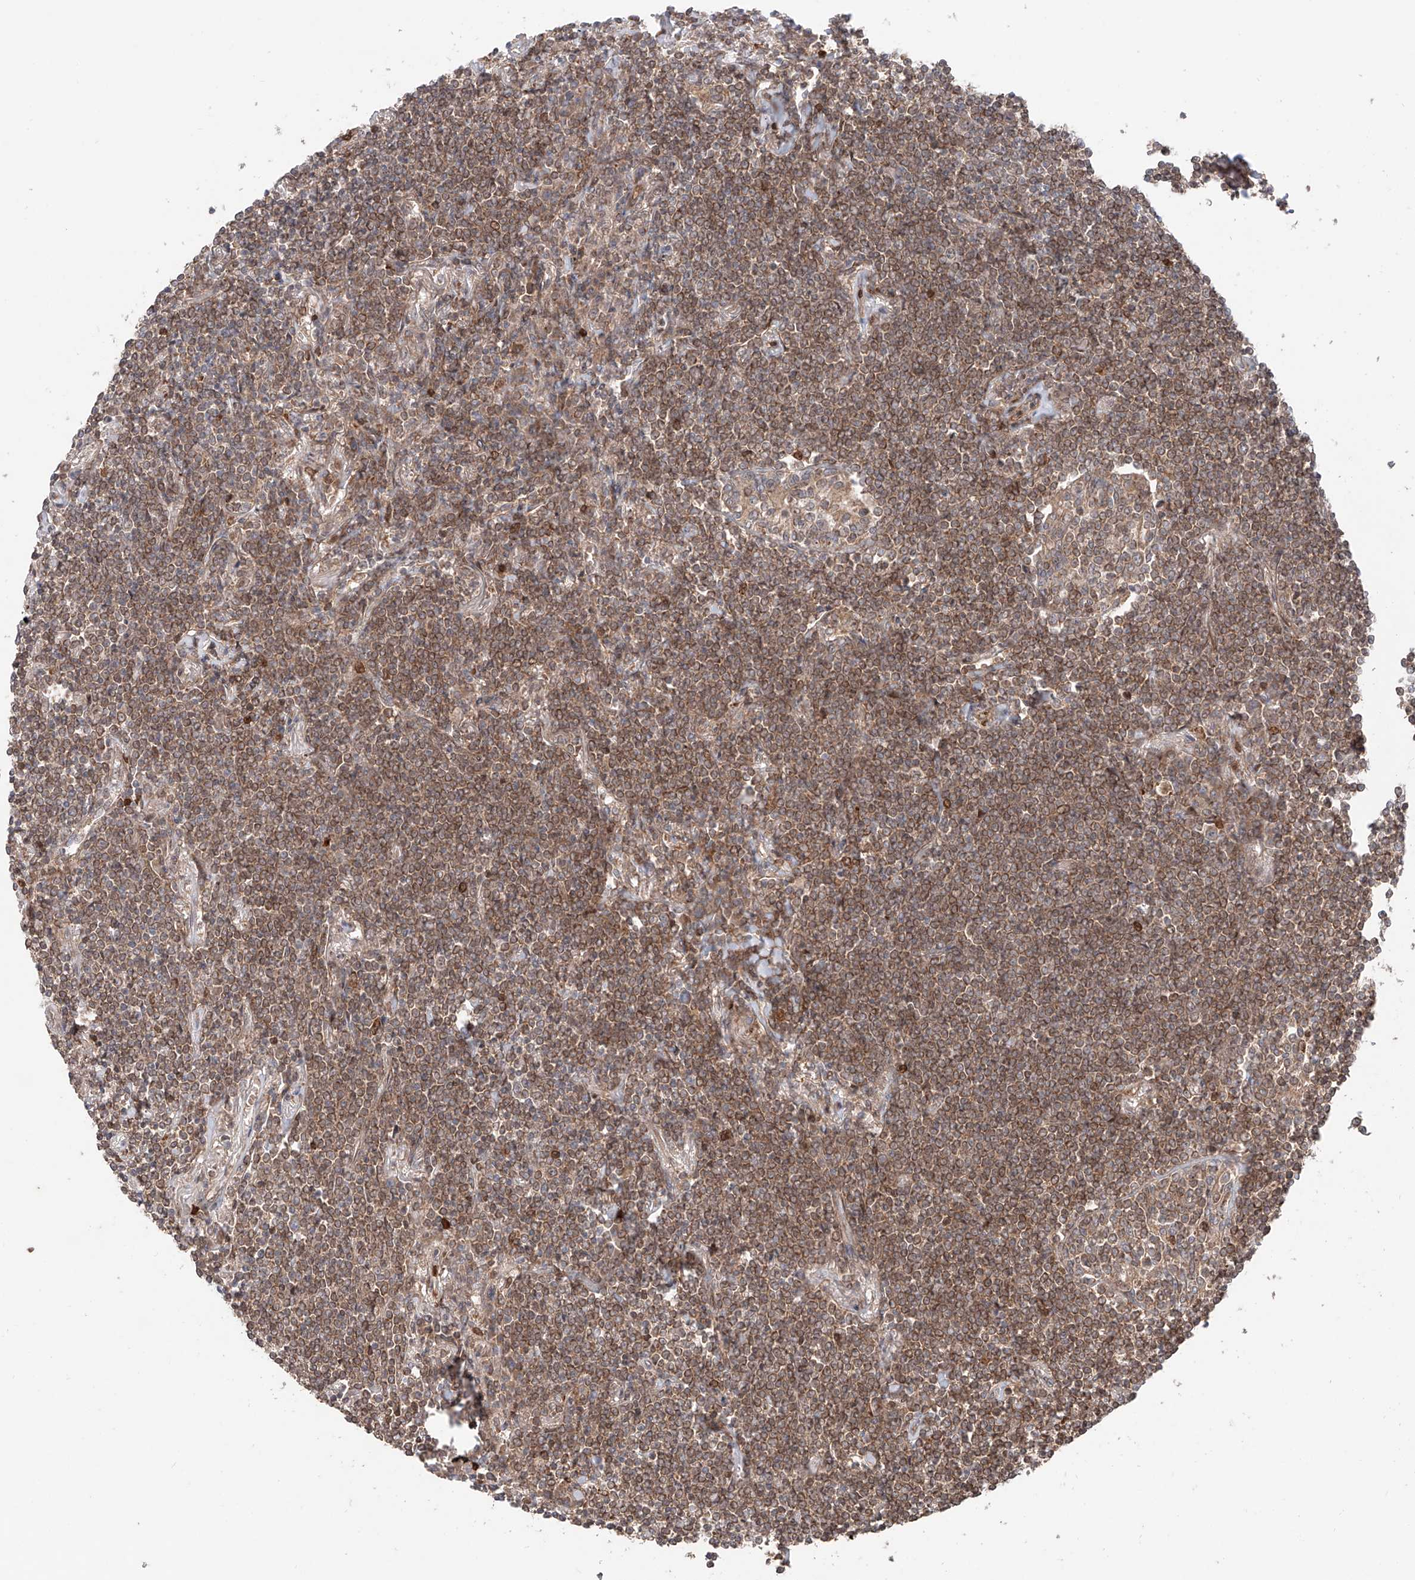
{"staining": {"intensity": "weak", "quantity": ">75%", "location": "cytoplasmic/membranous"}, "tissue": "lymphoma", "cell_type": "Tumor cells", "image_type": "cancer", "snomed": [{"axis": "morphology", "description": "Malignant lymphoma, non-Hodgkin's type, Low grade"}, {"axis": "topography", "description": "Lung"}], "caption": "Weak cytoplasmic/membranous expression is present in approximately >75% of tumor cells in lymphoma.", "gene": "IGSF22", "patient": {"sex": "female", "age": 71}}